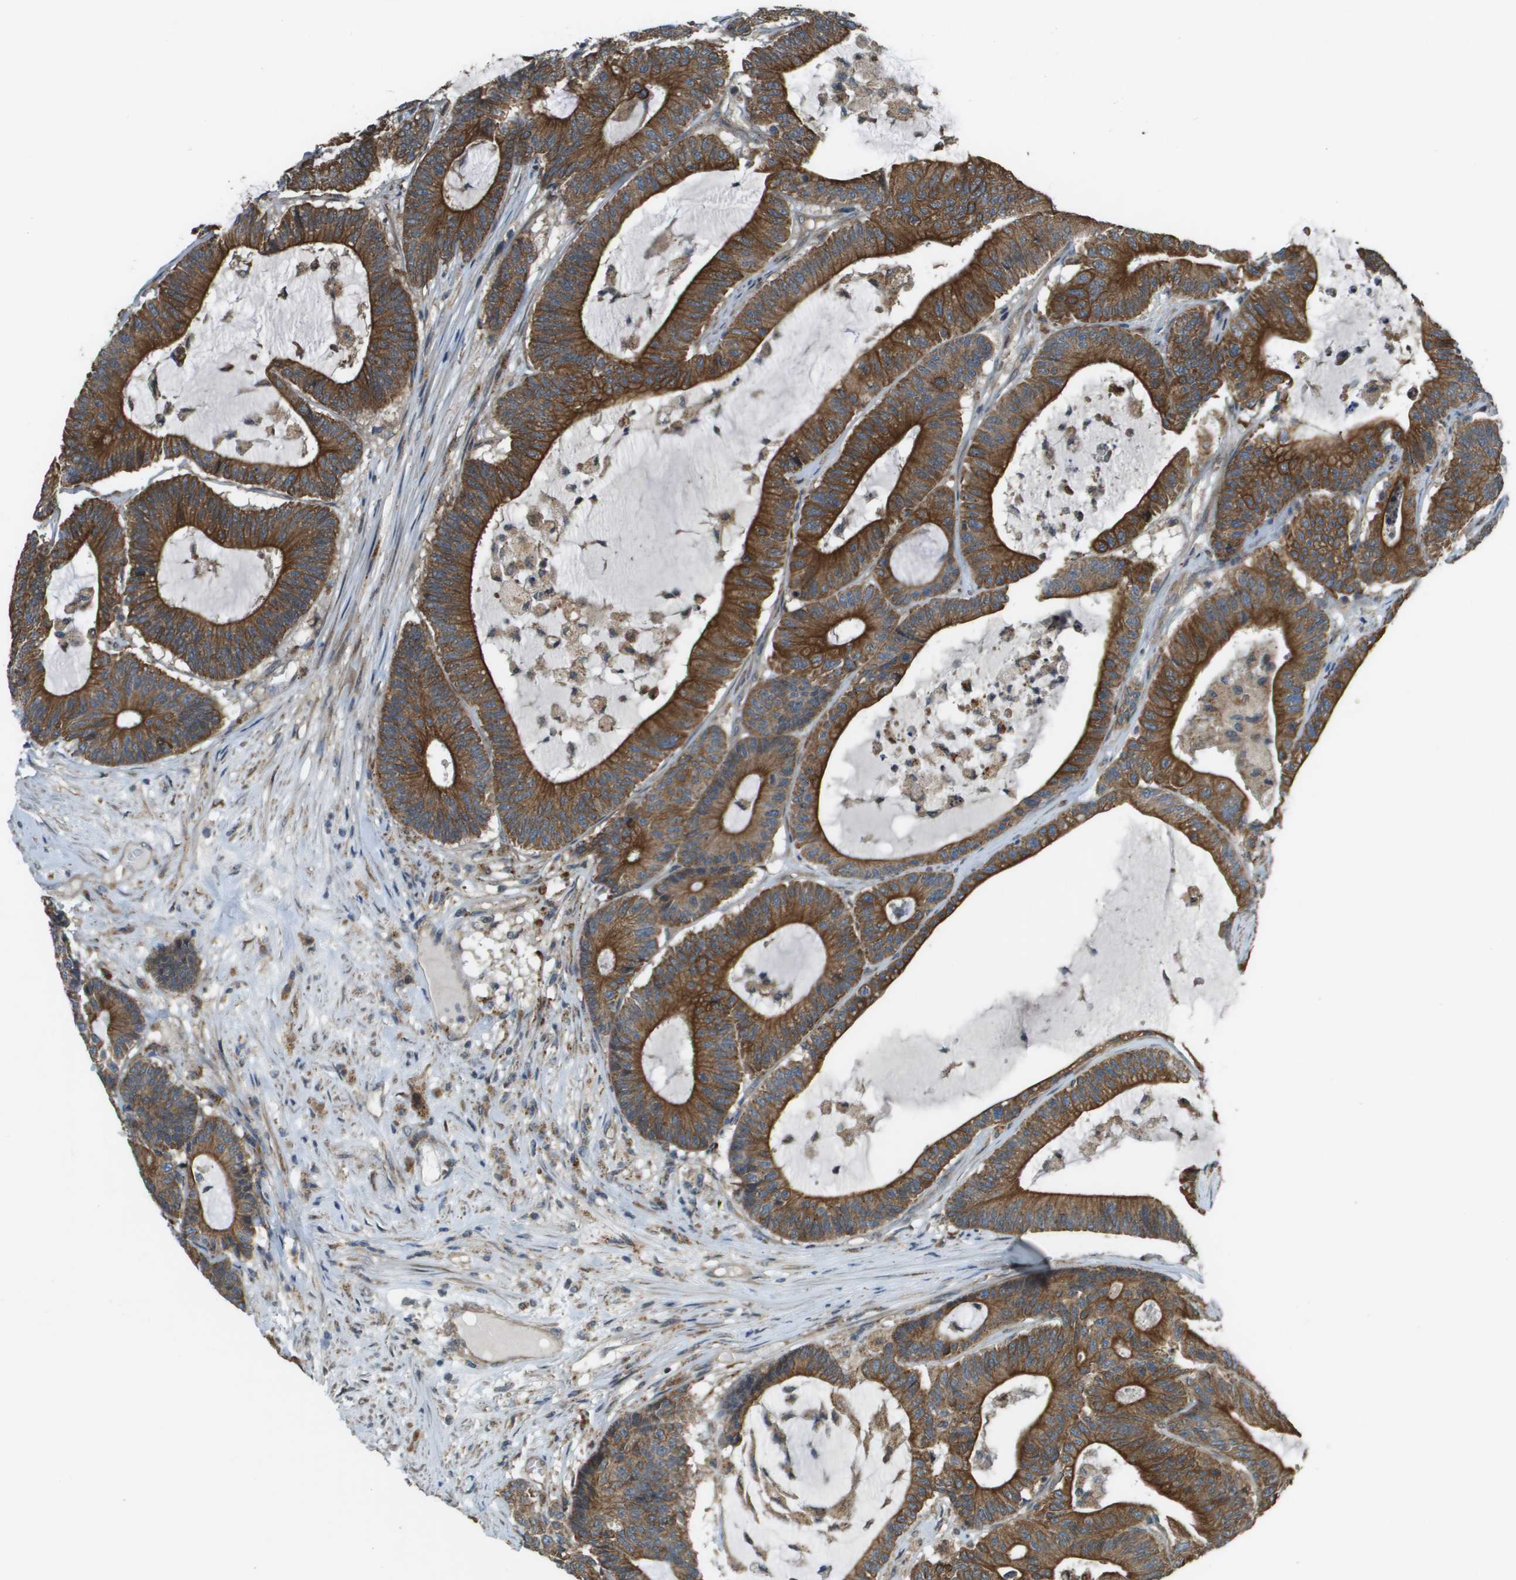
{"staining": {"intensity": "strong", "quantity": ">75%", "location": "cytoplasmic/membranous"}, "tissue": "colorectal cancer", "cell_type": "Tumor cells", "image_type": "cancer", "snomed": [{"axis": "morphology", "description": "Adenocarcinoma, NOS"}, {"axis": "topography", "description": "Colon"}], "caption": "IHC image of neoplastic tissue: human colorectal cancer stained using immunohistochemistry shows high levels of strong protein expression localized specifically in the cytoplasmic/membranous of tumor cells, appearing as a cytoplasmic/membranous brown color.", "gene": "CDKN2C", "patient": {"sex": "female", "age": 84}}